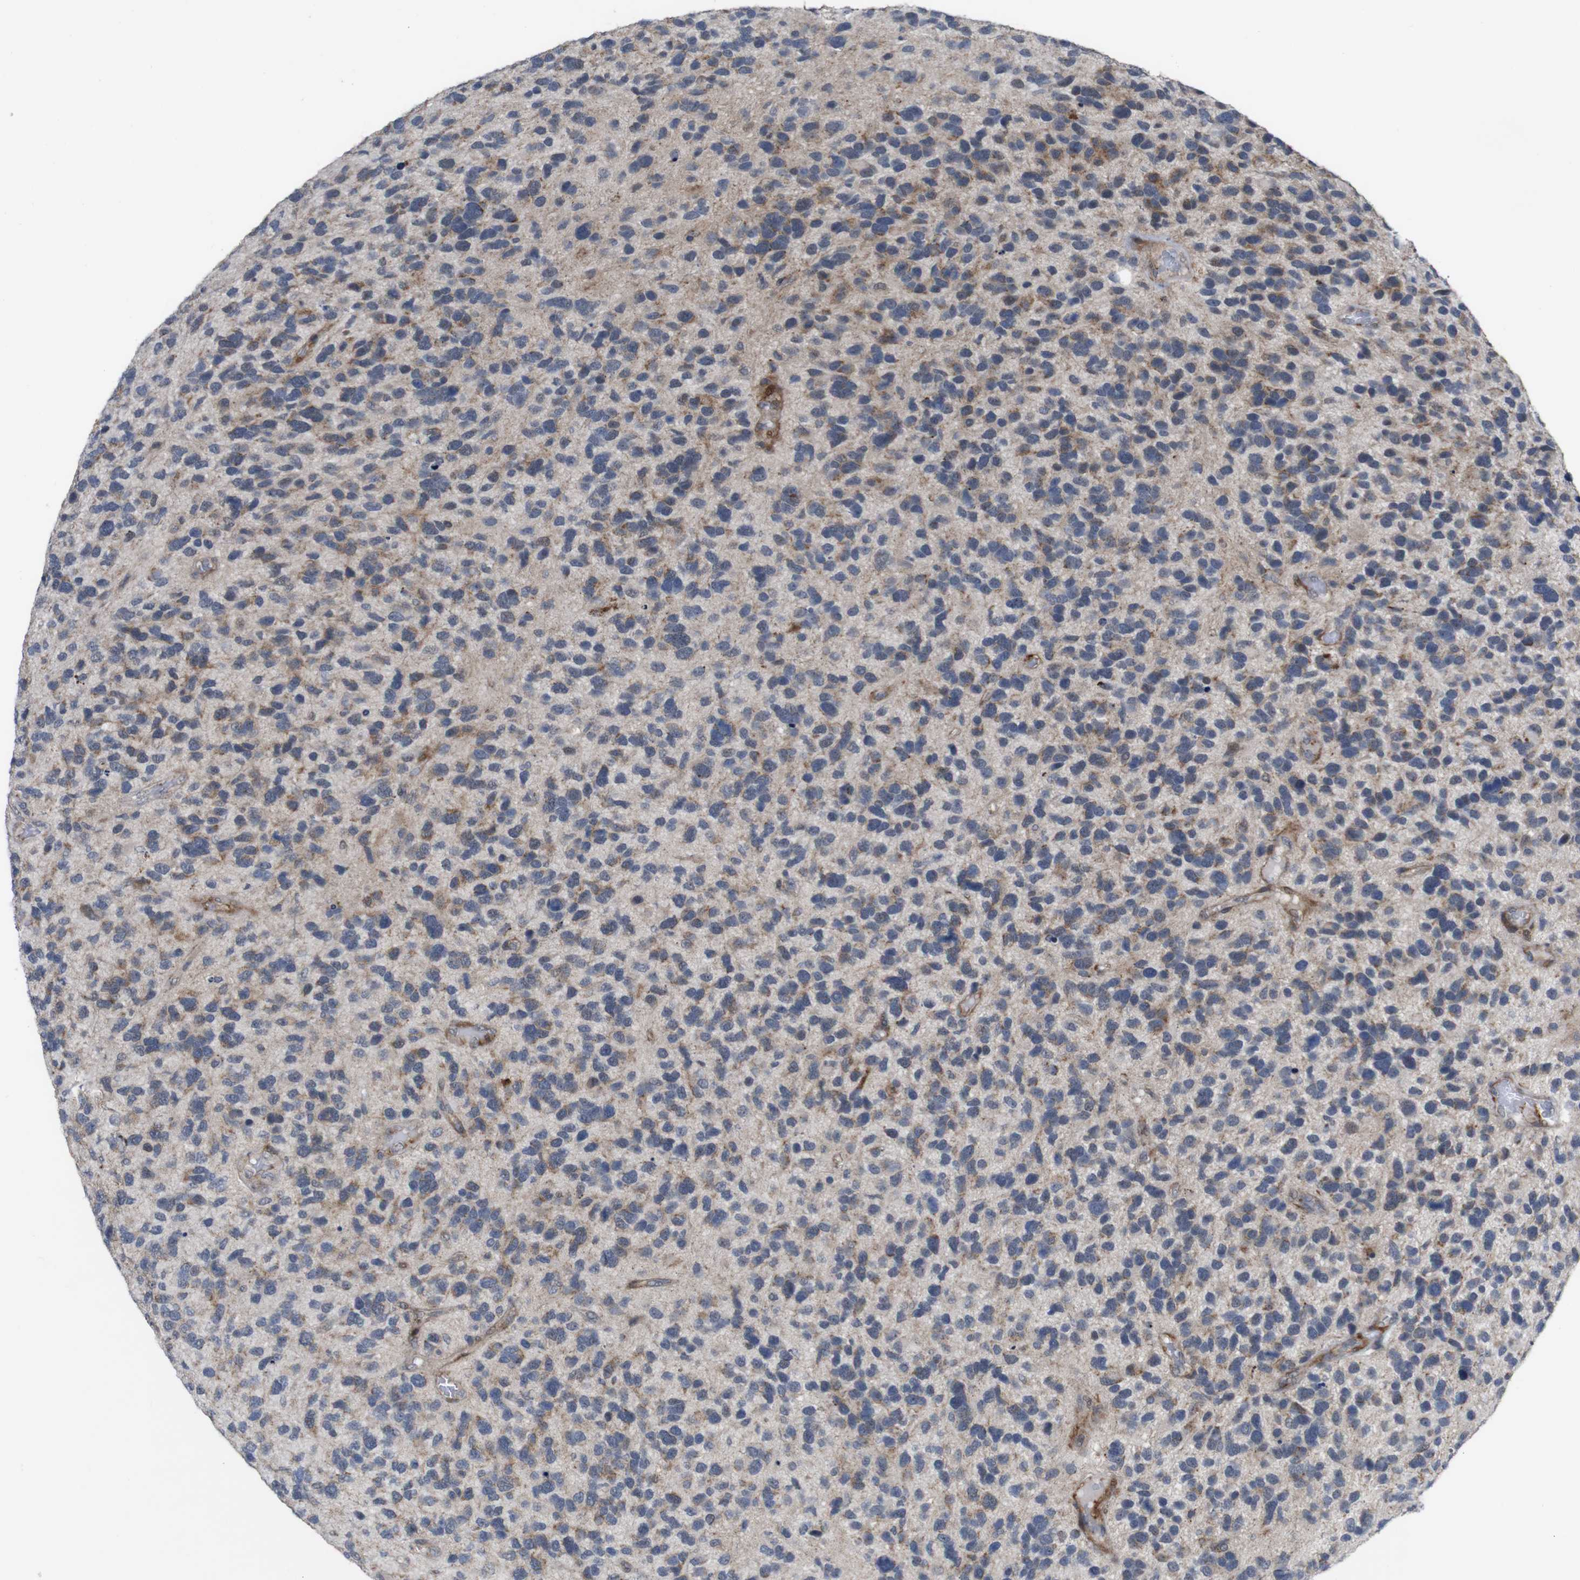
{"staining": {"intensity": "moderate", "quantity": "<25%", "location": "cytoplasmic/membranous"}, "tissue": "glioma", "cell_type": "Tumor cells", "image_type": "cancer", "snomed": [{"axis": "morphology", "description": "Glioma, malignant, High grade"}, {"axis": "topography", "description": "Brain"}], "caption": "Glioma was stained to show a protein in brown. There is low levels of moderate cytoplasmic/membranous positivity in about <25% of tumor cells. The staining was performed using DAB, with brown indicating positive protein expression. Nuclei are stained blue with hematoxylin.", "gene": "ATP7B", "patient": {"sex": "female", "age": 58}}